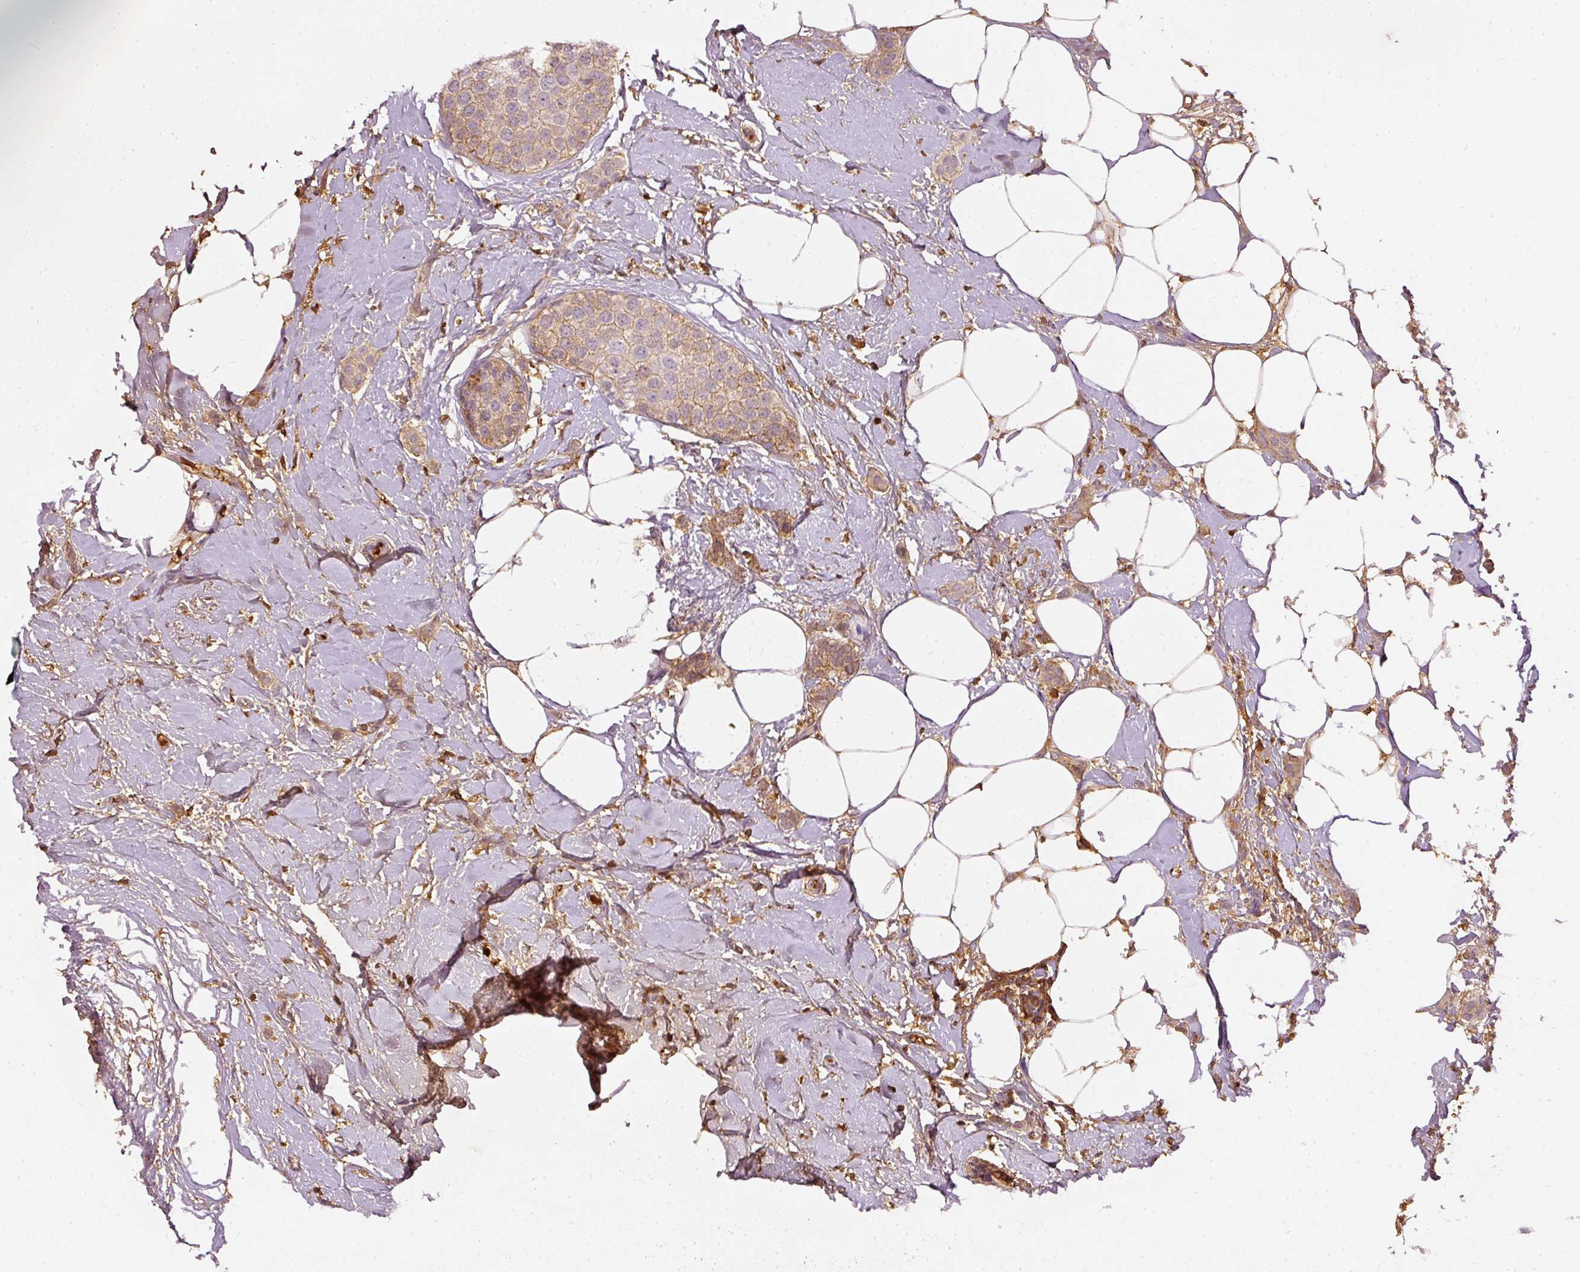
{"staining": {"intensity": "weak", "quantity": ">75%", "location": "cytoplasmic/membranous"}, "tissue": "breast cancer", "cell_type": "Tumor cells", "image_type": "cancer", "snomed": [{"axis": "morphology", "description": "Duct carcinoma"}, {"axis": "topography", "description": "Breast"}], "caption": "High-power microscopy captured an IHC histopathology image of breast invasive ductal carcinoma, revealing weak cytoplasmic/membranous positivity in approximately >75% of tumor cells. (DAB (3,3'-diaminobenzidine) IHC, brown staining for protein, blue staining for nuclei).", "gene": "EVL", "patient": {"sex": "female", "age": 72}}